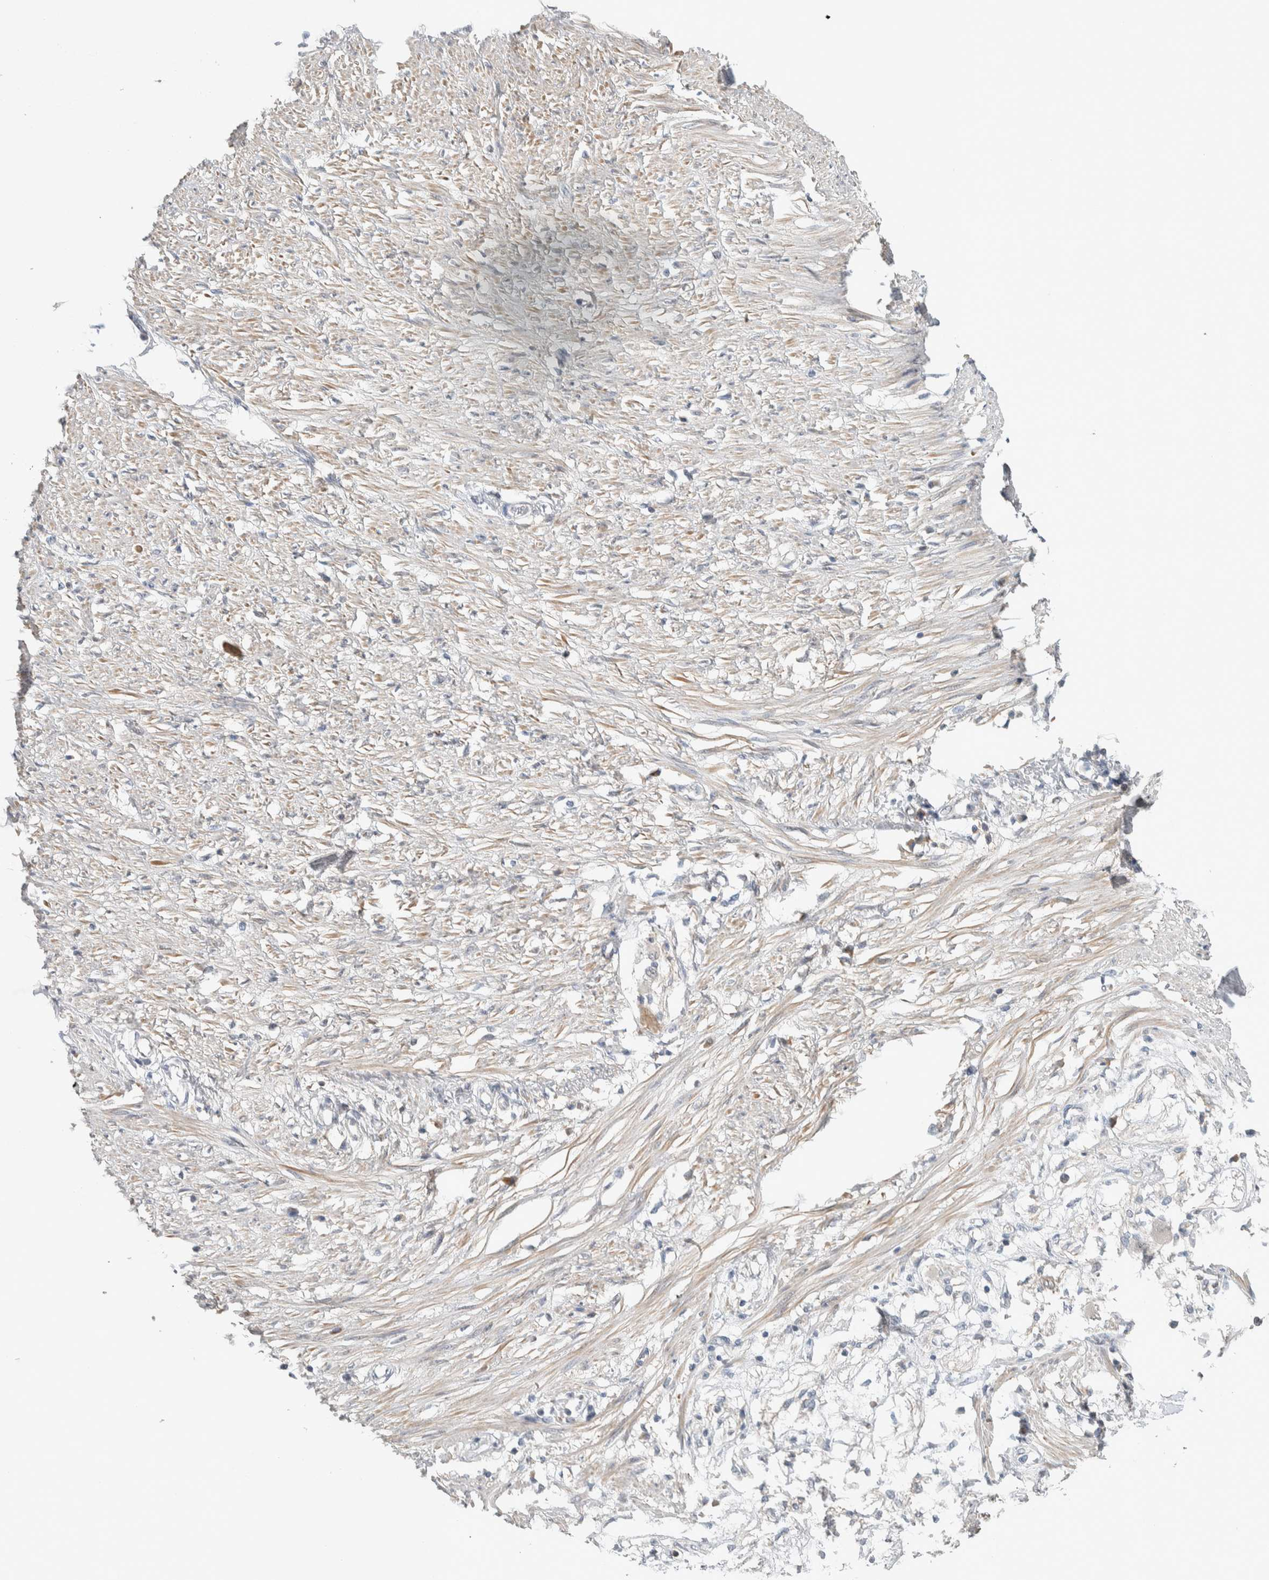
{"staining": {"intensity": "weak", "quantity": ">75%", "location": "cytoplasmic/membranous"}, "tissue": "adipose tissue", "cell_type": "Adipocytes", "image_type": "normal", "snomed": [{"axis": "morphology", "description": "Normal tissue, NOS"}, {"axis": "morphology", "description": "Adenocarcinoma, NOS"}, {"axis": "topography", "description": "Colon"}, {"axis": "topography", "description": "Peripheral nerve tissue"}], "caption": "IHC image of normal adipose tissue: adipose tissue stained using immunohistochemistry displays low levels of weak protein expression localized specifically in the cytoplasmic/membranous of adipocytes, appearing as a cytoplasmic/membranous brown color.", "gene": "DEPTOR", "patient": {"sex": "male", "age": 14}}